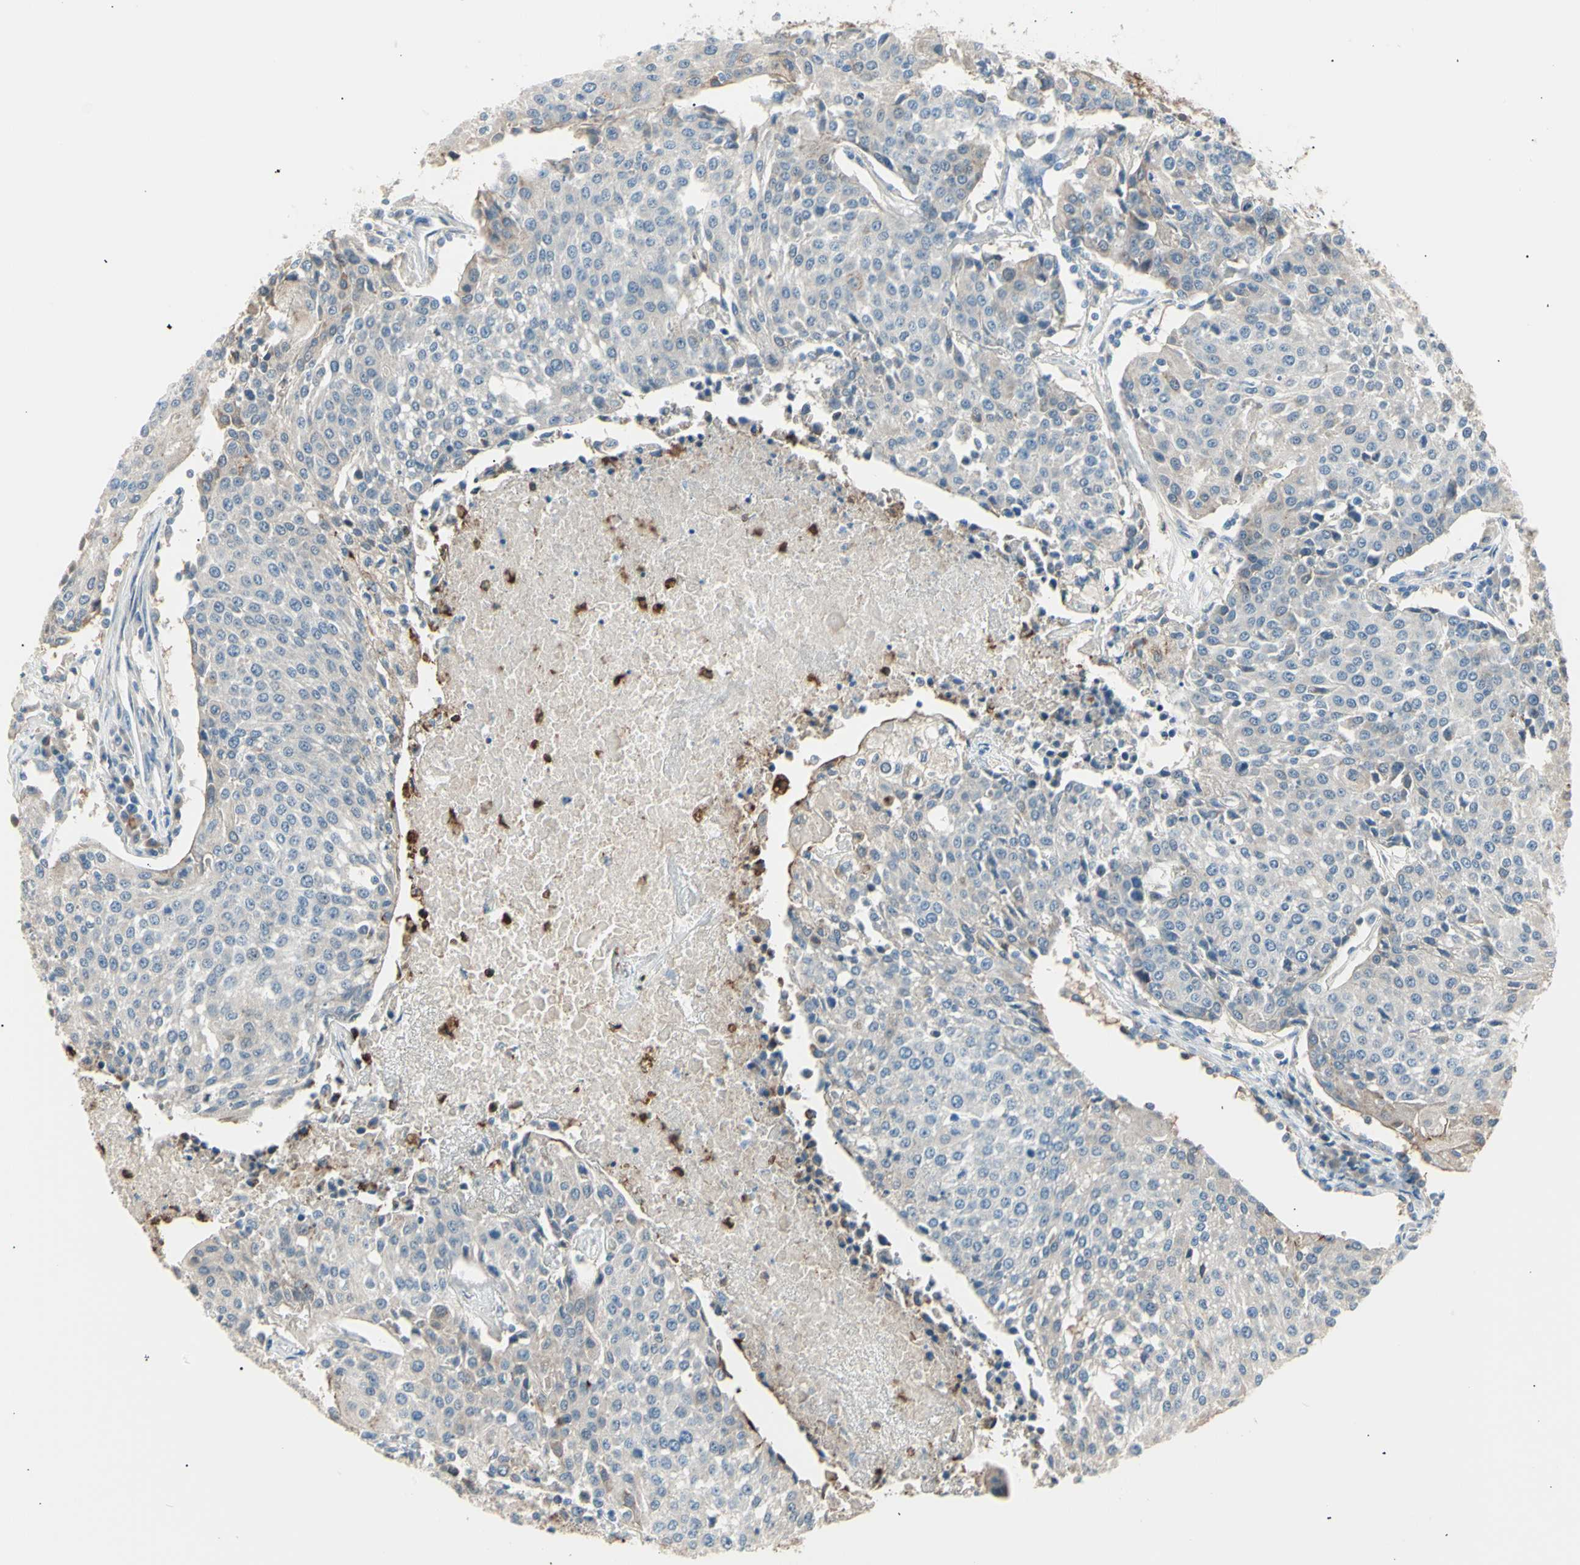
{"staining": {"intensity": "weak", "quantity": "25%-75%", "location": "cytoplasmic/membranous"}, "tissue": "urothelial cancer", "cell_type": "Tumor cells", "image_type": "cancer", "snomed": [{"axis": "morphology", "description": "Urothelial carcinoma, High grade"}, {"axis": "topography", "description": "Urinary bladder"}], "caption": "Protein staining of urothelial carcinoma (high-grade) tissue exhibits weak cytoplasmic/membranous expression in approximately 25%-75% of tumor cells.", "gene": "LHPP", "patient": {"sex": "female", "age": 85}}